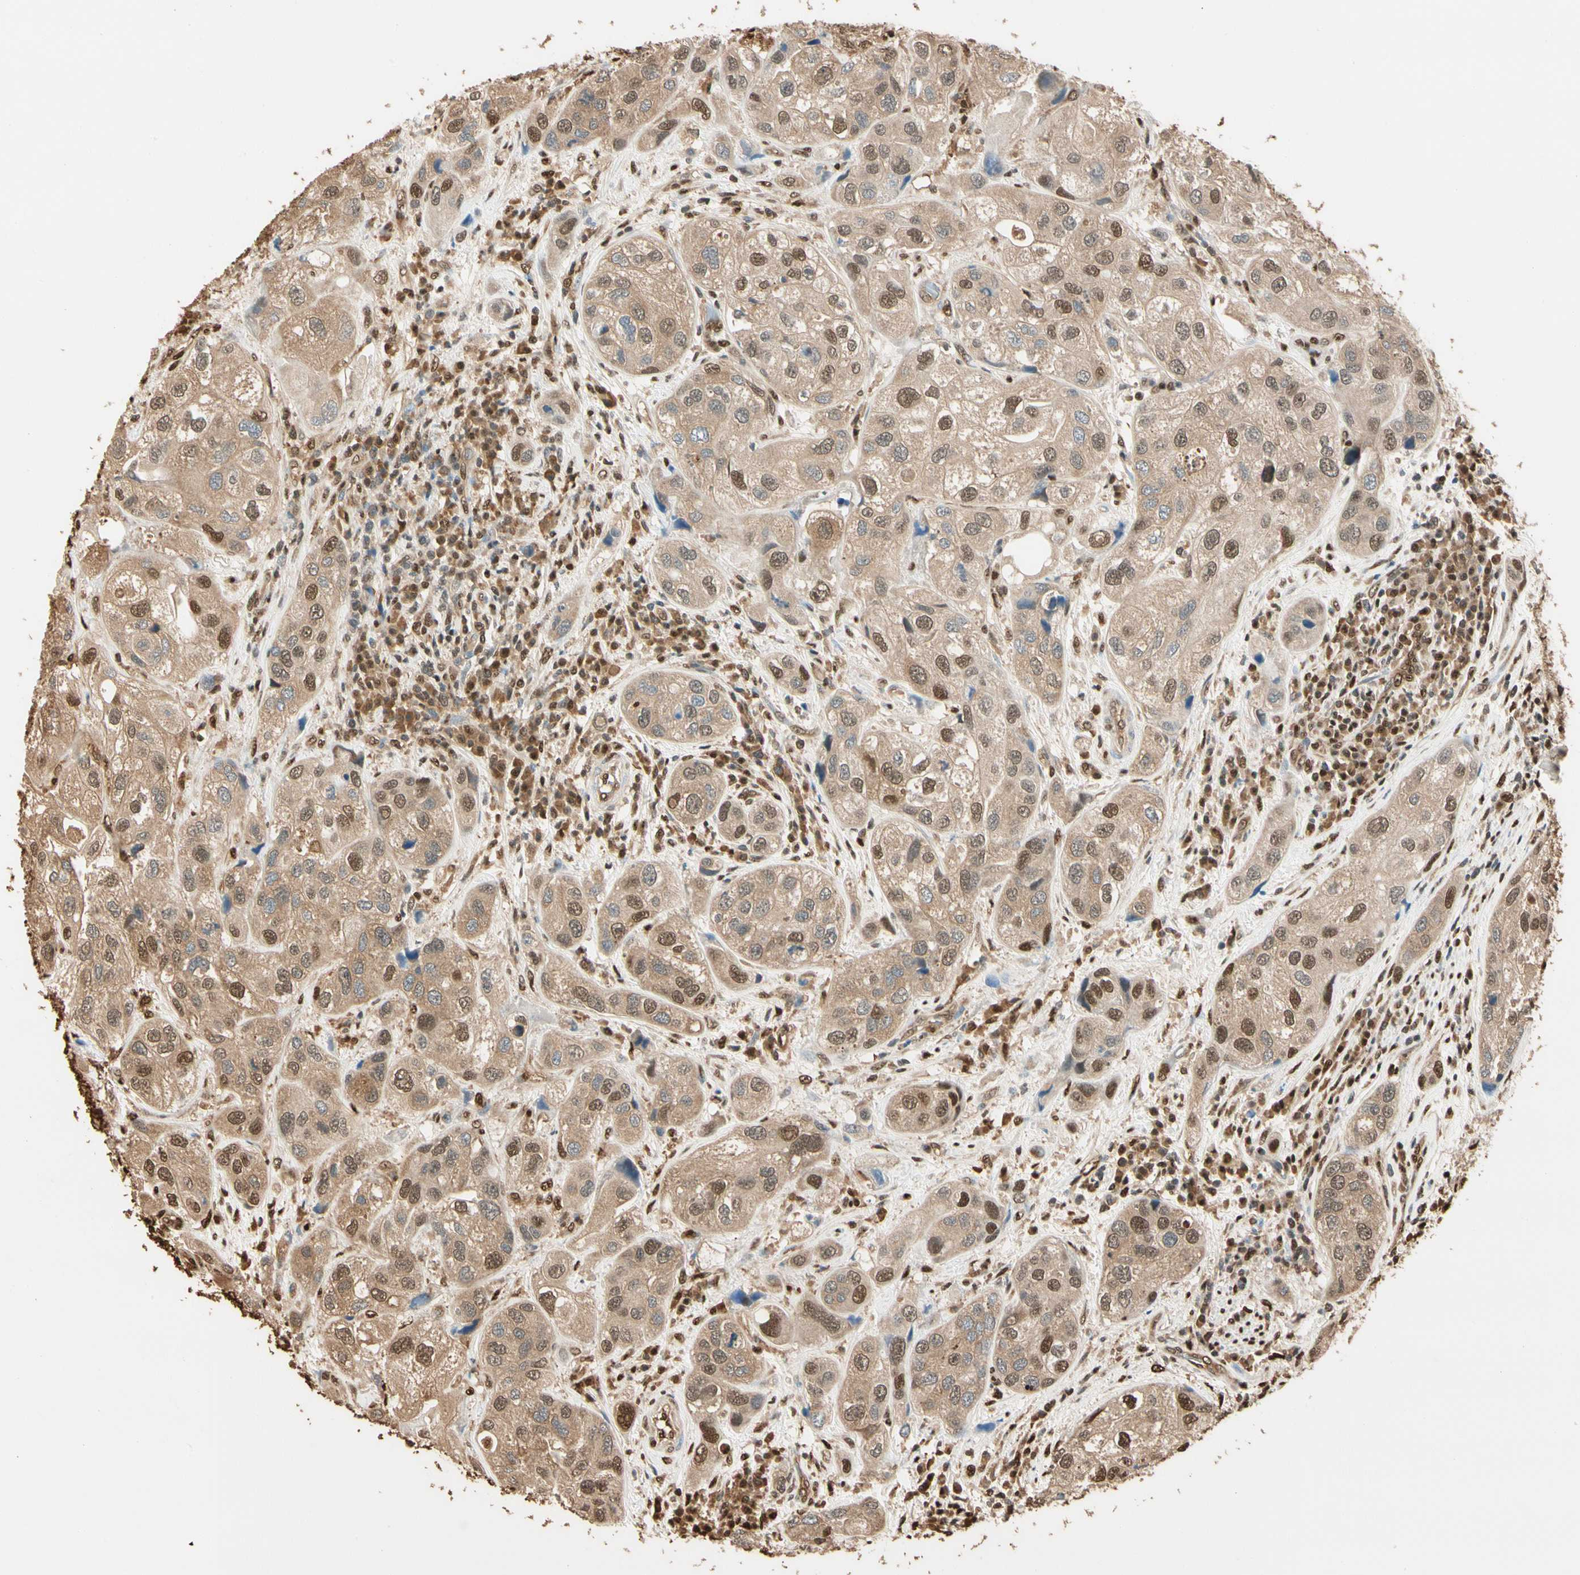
{"staining": {"intensity": "moderate", "quantity": ">75%", "location": "cytoplasmic/membranous,nuclear"}, "tissue": "urothelial cancer", "cell_type": "Tumor cells", "image_type": "cancer", "snomed": [{"axis": "morphology", "description": "Urothelial carcinoma, High grade"}, {"axis": "topography", "description": "Urinary bladder"}], "caption": "Immunohistochemical staining of human urothelial cancer exhibits medium levels of moderate cytoplasmic/membranous and nuclear expression in approximately >75% of tumor cells. The protein is shown in brown color, while the nuclei are stained blue.", "gene": "PNCK", "patient": {"sex": "female", "age": 64}}